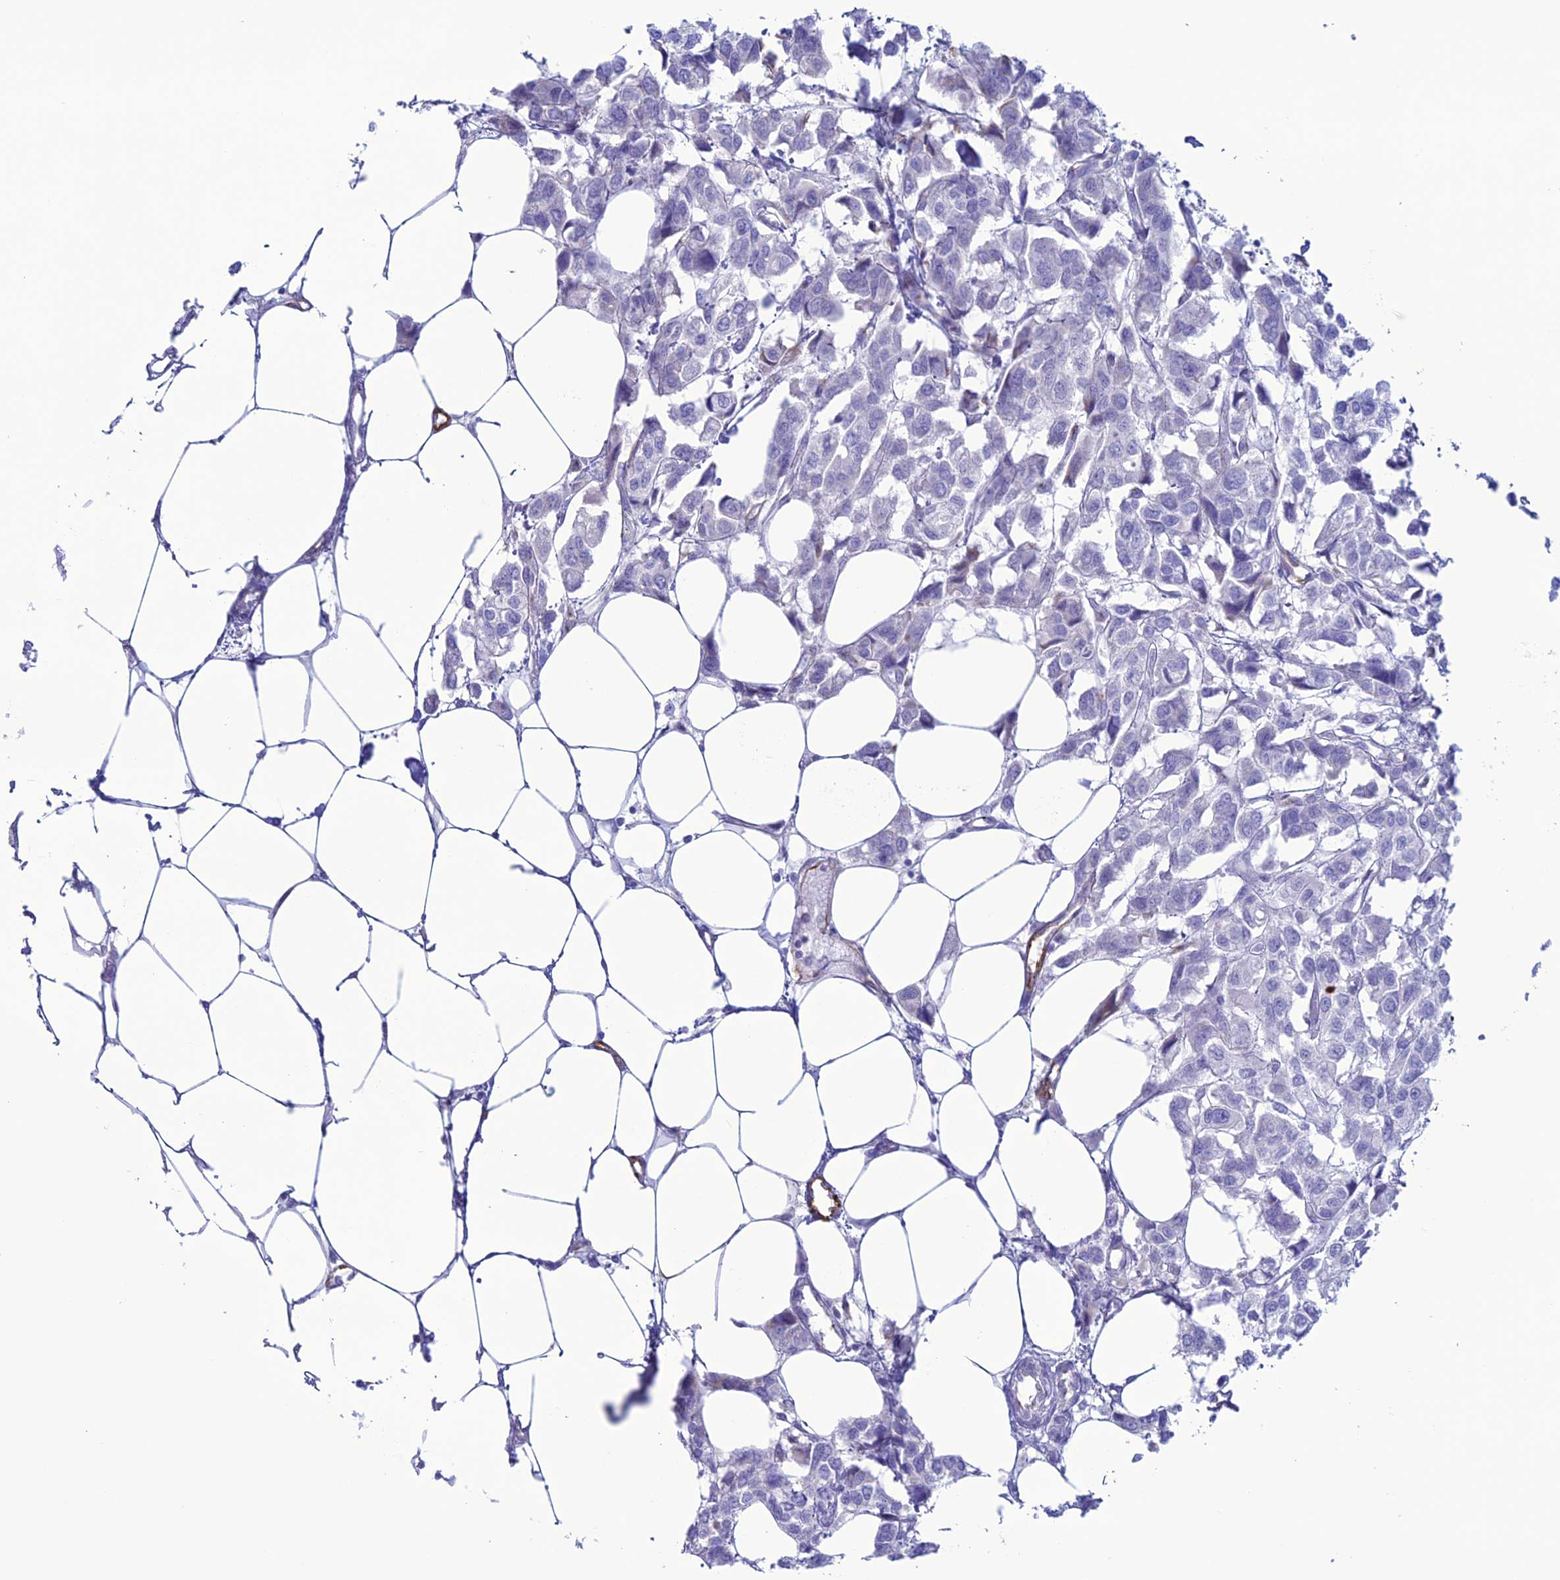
{"staining": {"intensity": "negative", "quantity": "none", "location": "none"}, "tissue": "urothelial cancer", "cell_type": "Tumor cells", "image_type": "cancer", "snomed": [{"axis": "morphology", "description": "Urothelial carcinoma, High grade"}, {"axis": "topography", "description": "Urinary bladder"}], "caption": "Tumor cells show no significant protein staining in urothelial cancer.", "gene": "CDC42EP5", "patient": {"sex": "male", "age": 67}}